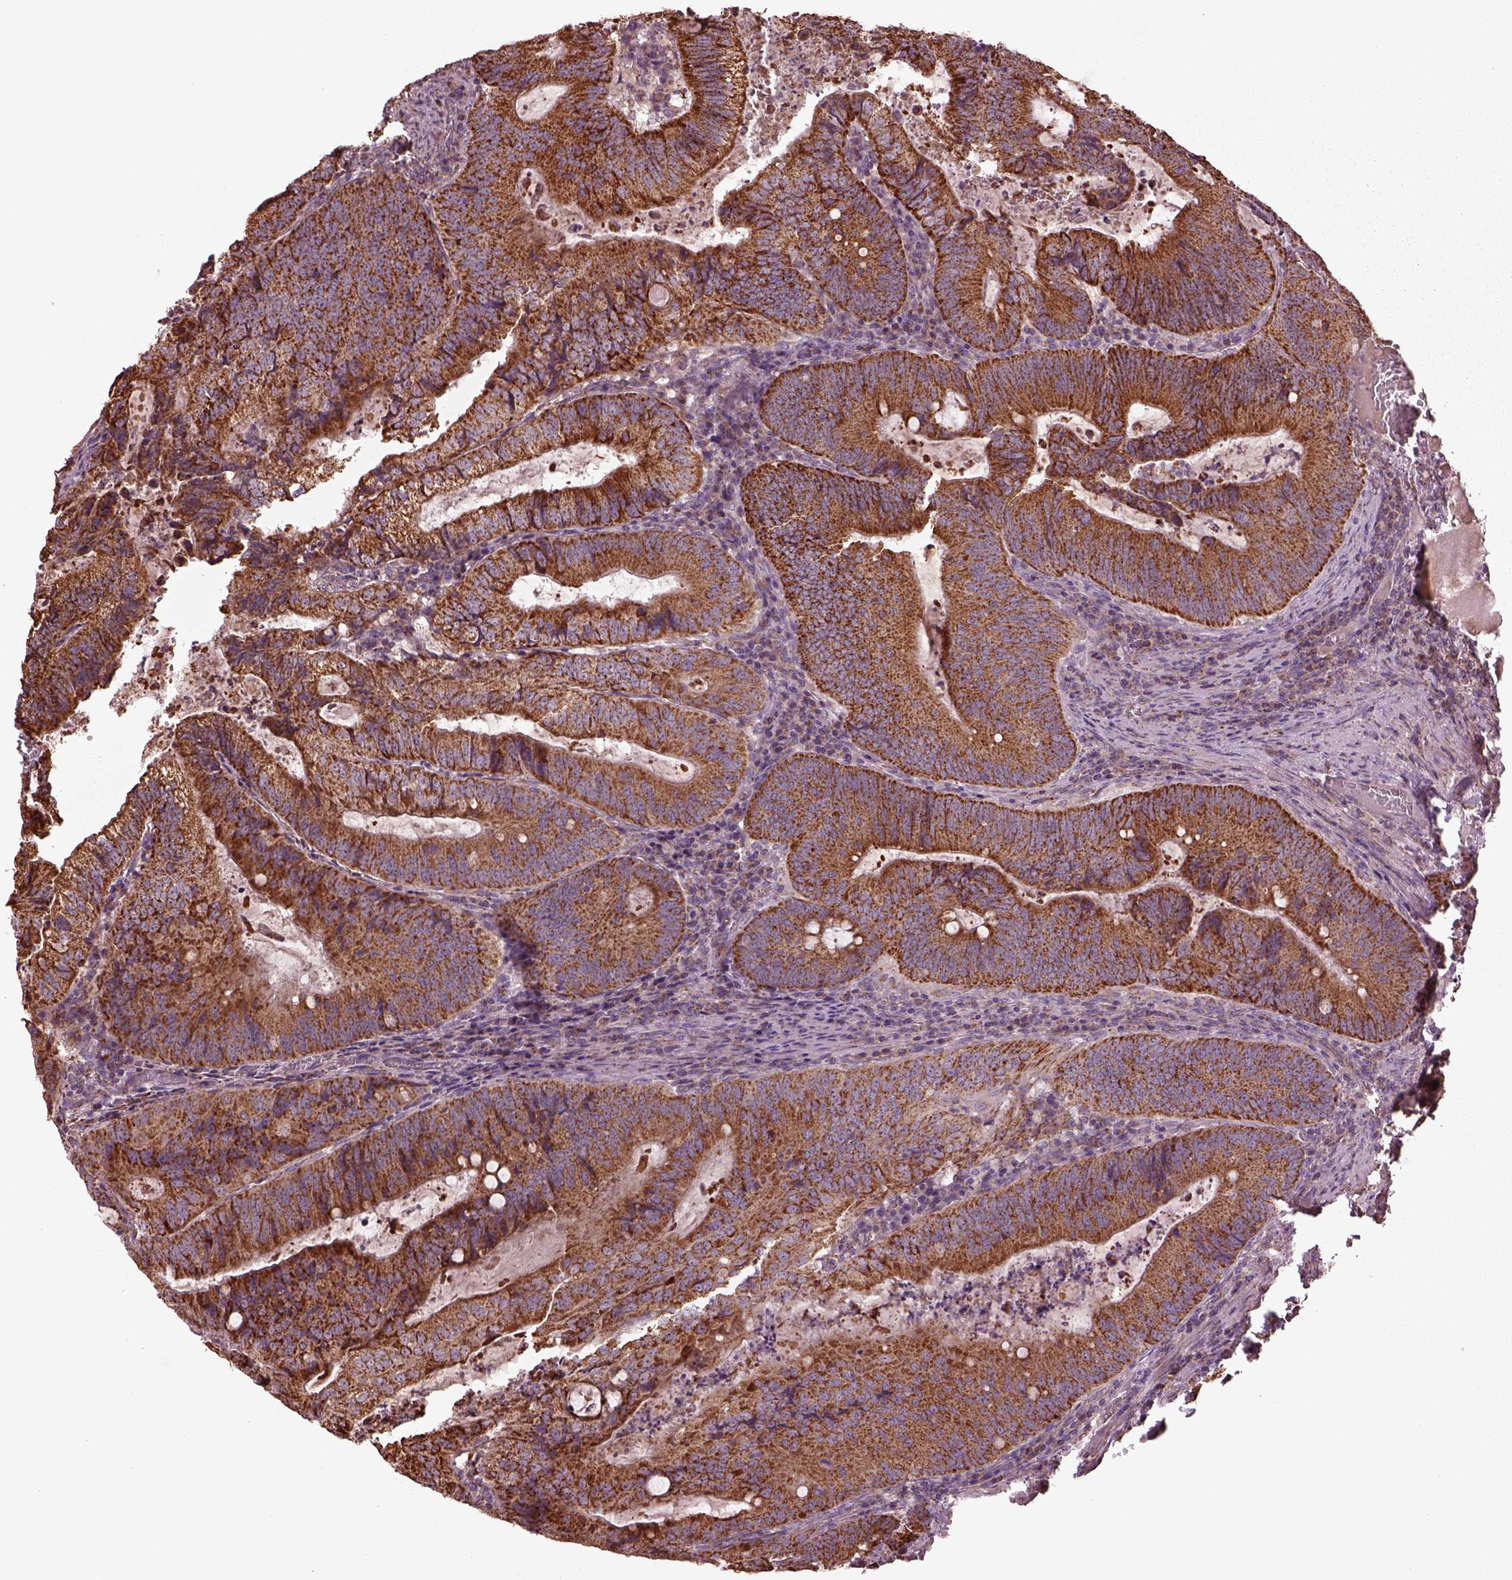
{"staining": {"intensity": "strong", "quantity": ">75%", "location": "cytoplasmic/membranous"}, "tissue": "colorectal cancer", "cell_type": "Tumor cells", "image_type": "cancer", "snomed": [{"axis": "morphology", "description": "Adenocarcinoma, NOS"}, {"axis": "topography", "description": "Colon"}], "caption": "This image displays immunohistochemistry staining of colorectal adenocarcinoma, with high strong cytoplasmic/membranous expression in about >75% of tumor cells.", "gene": "TMEM254", "patient": {"sex": "male", "age": 67}}